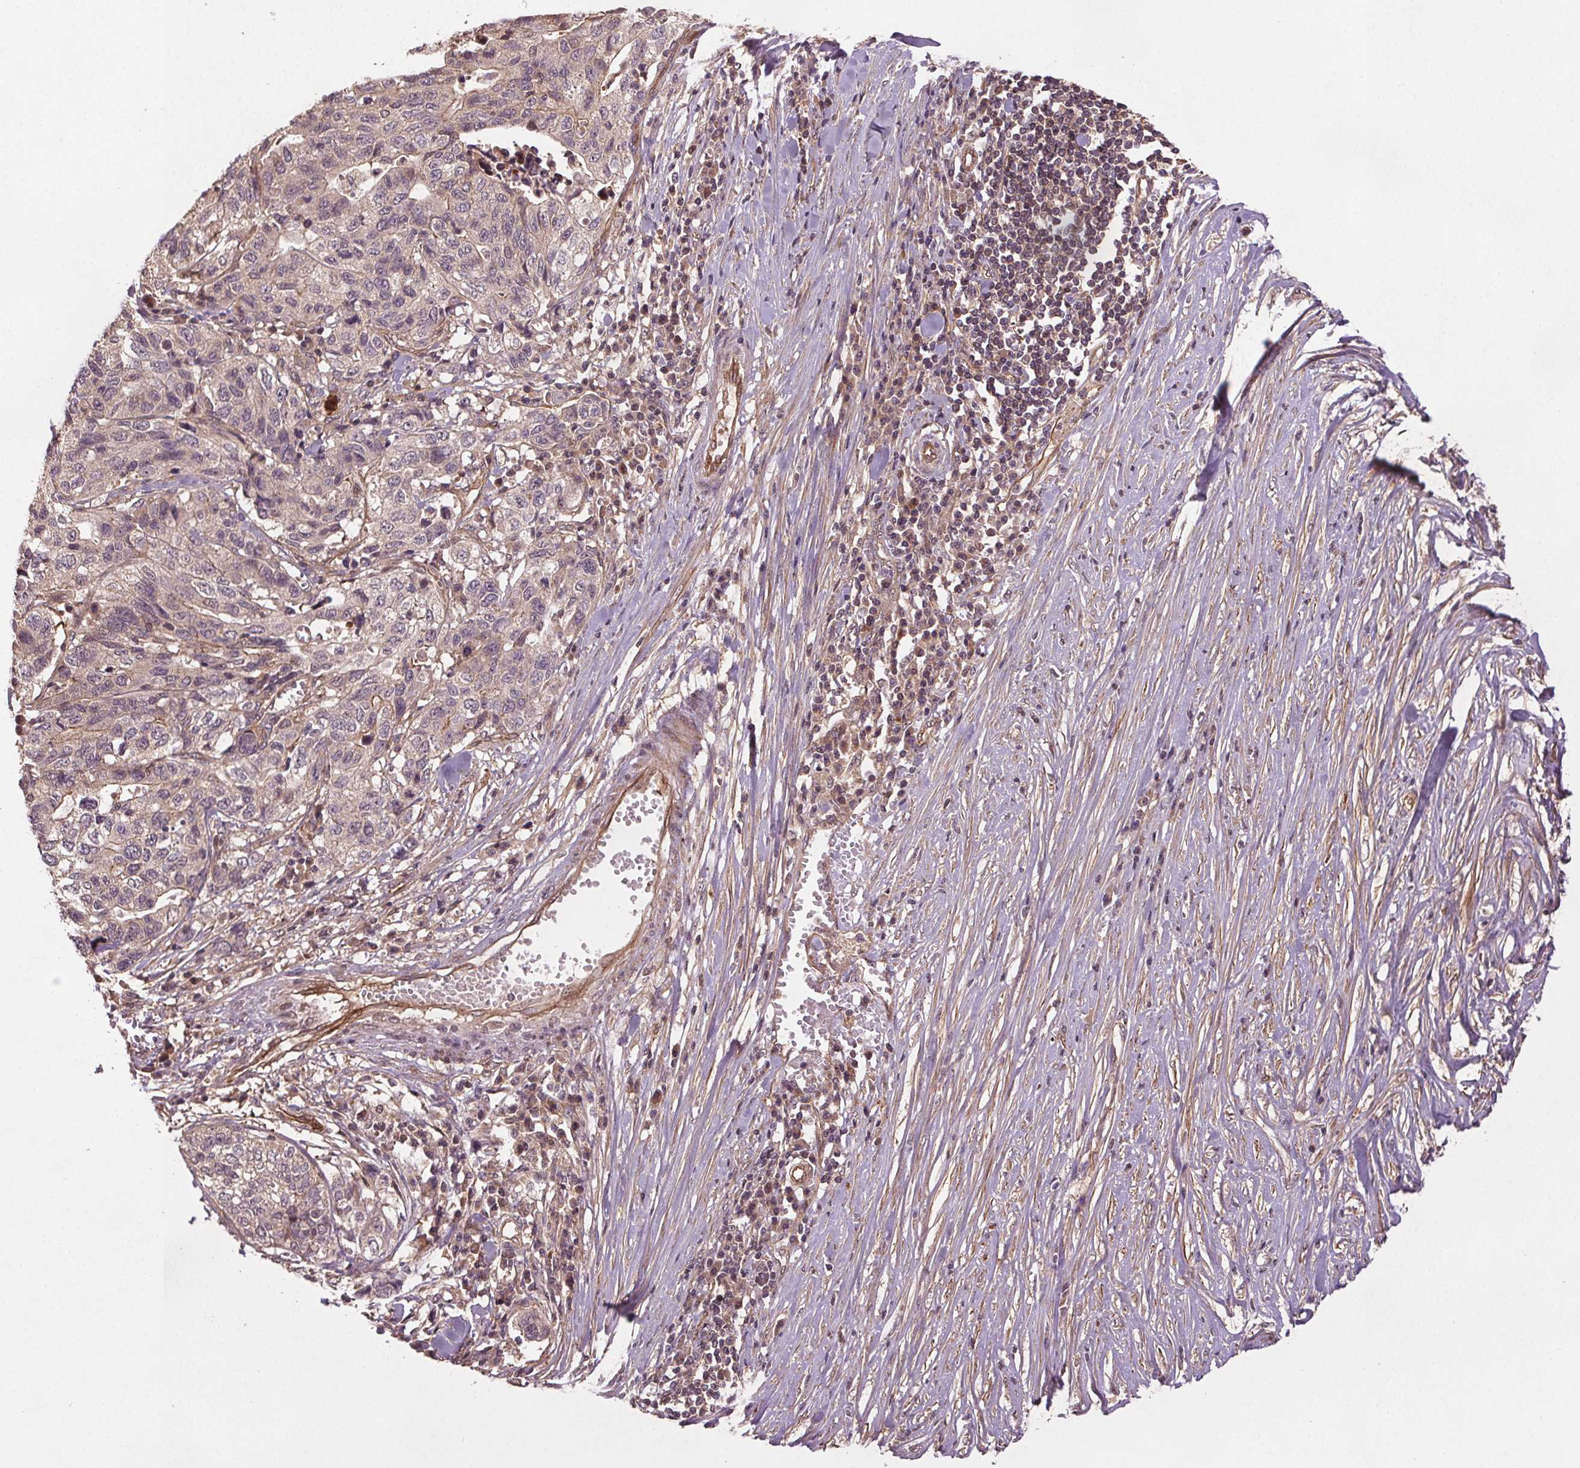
{"staining": {"intensity": "negative", "quantity": "none", "location": "none"}, "tissue": "stomach cancer", "cell_type": "Tumor cells", "image_type": "cancer", "snomed": [{"axis": "morphology", "description": "Adenocarcinoma, NOS"}, {"axis": "topography", "description": "Stomach, upper"}], "caption": "DAB immunohistochemical staining of human stomach adenocarcinoma demonstrates no significant staining in tumor cells.", "gene": "SEC14L2", "patient": {"sex": "female", "age": 67}}